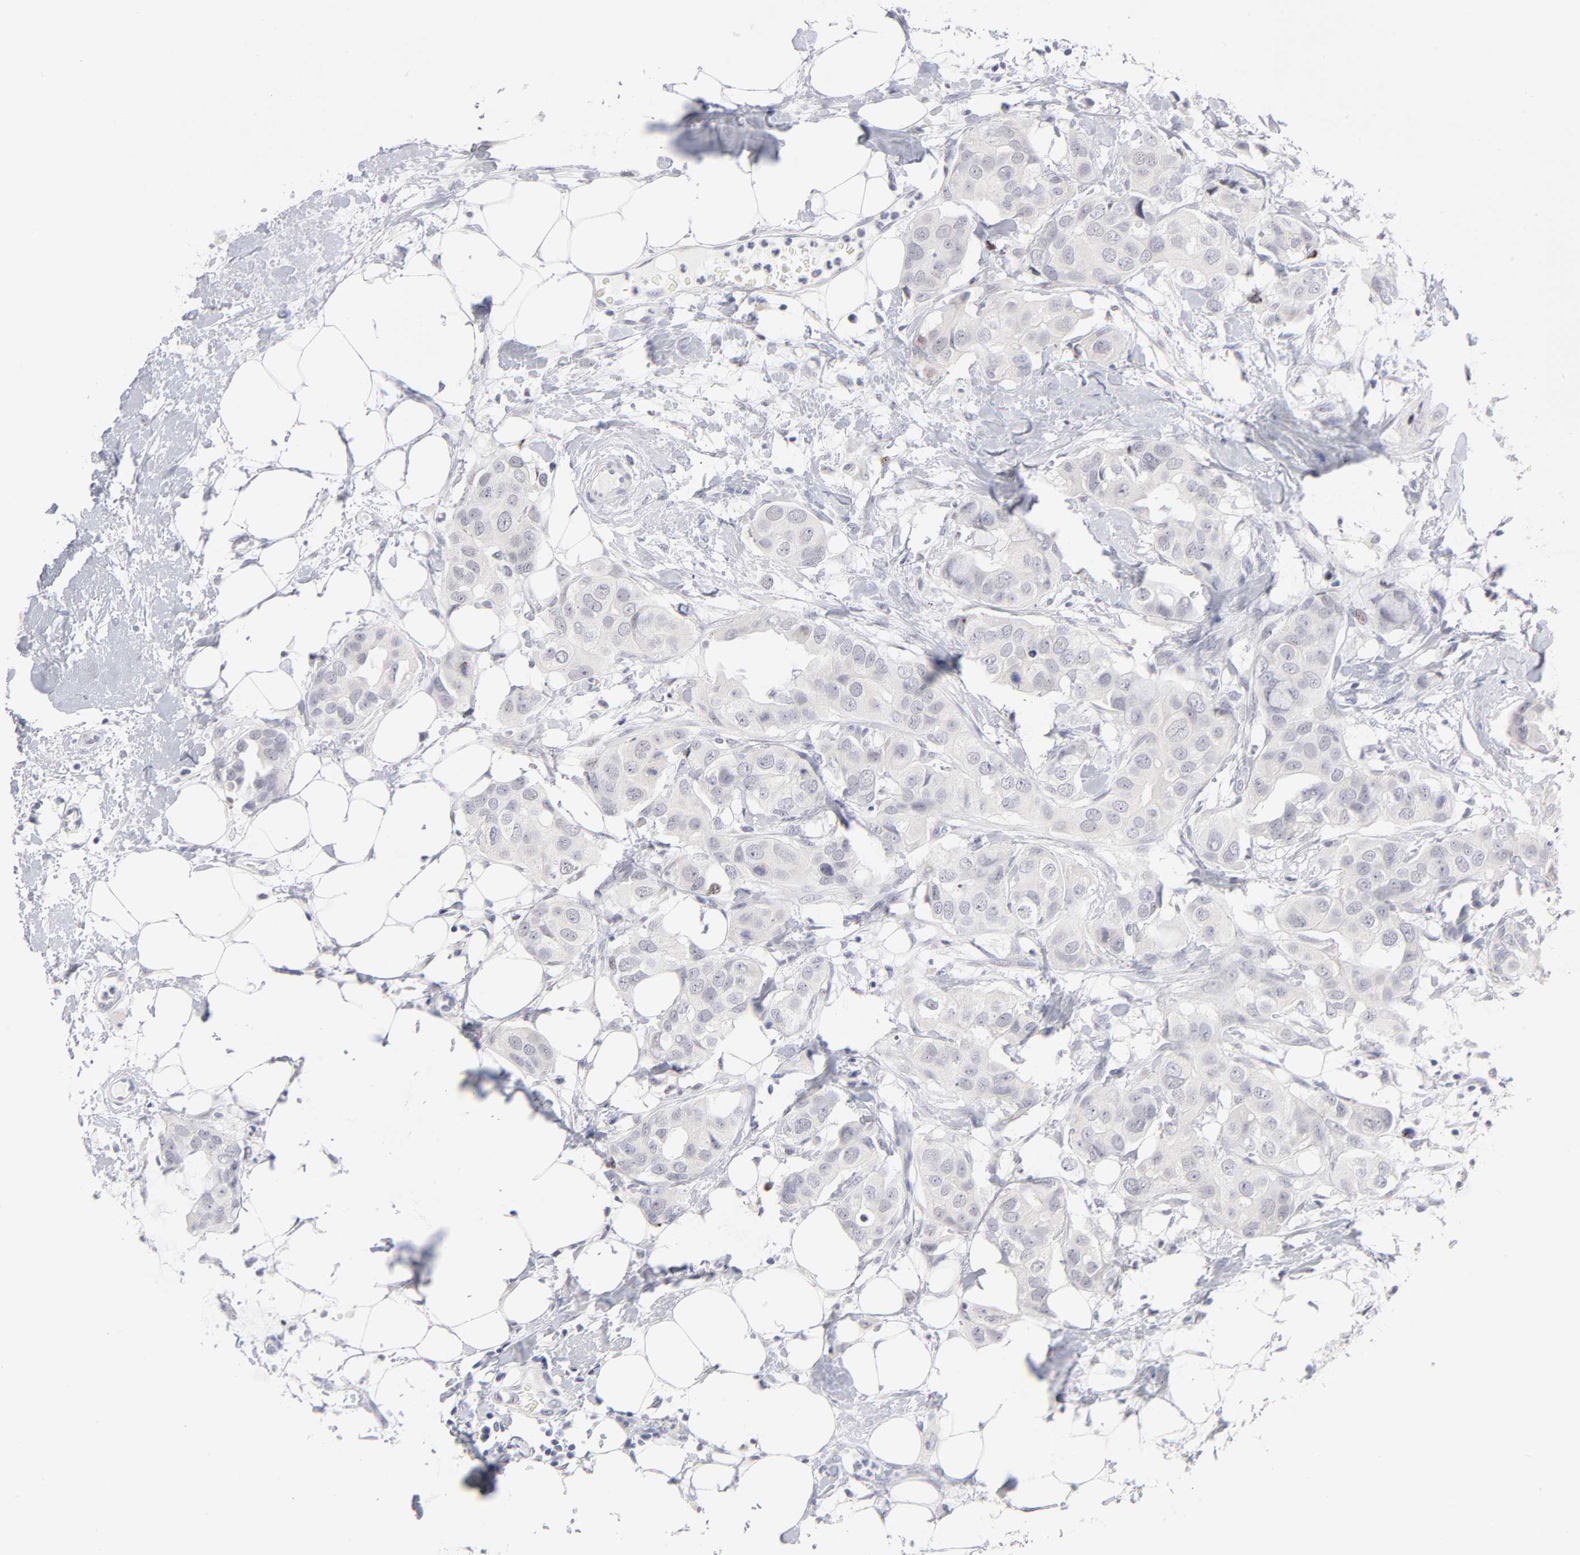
{"staining": {"intensity": "negative", "quantity": "none", "location": "none"}, "tissue": "breast cancer", "cell_type": "Tumor cells", "image_type": "cancer", "snomed": [{"axis": "morphology", "description": "Duct carcinoma"}, {"axis": "topography", "description": "Breast"}], "caption": "This micrograph is of breast cancer (invasive ductal carcinoma) stained with immunohistochemistry to label a protein in brown with the nuclei are counter-stained blue. There is no staining in tumor cells.", "gene": "KHNYN", "patient": {"sex": "female", "age": 40}}